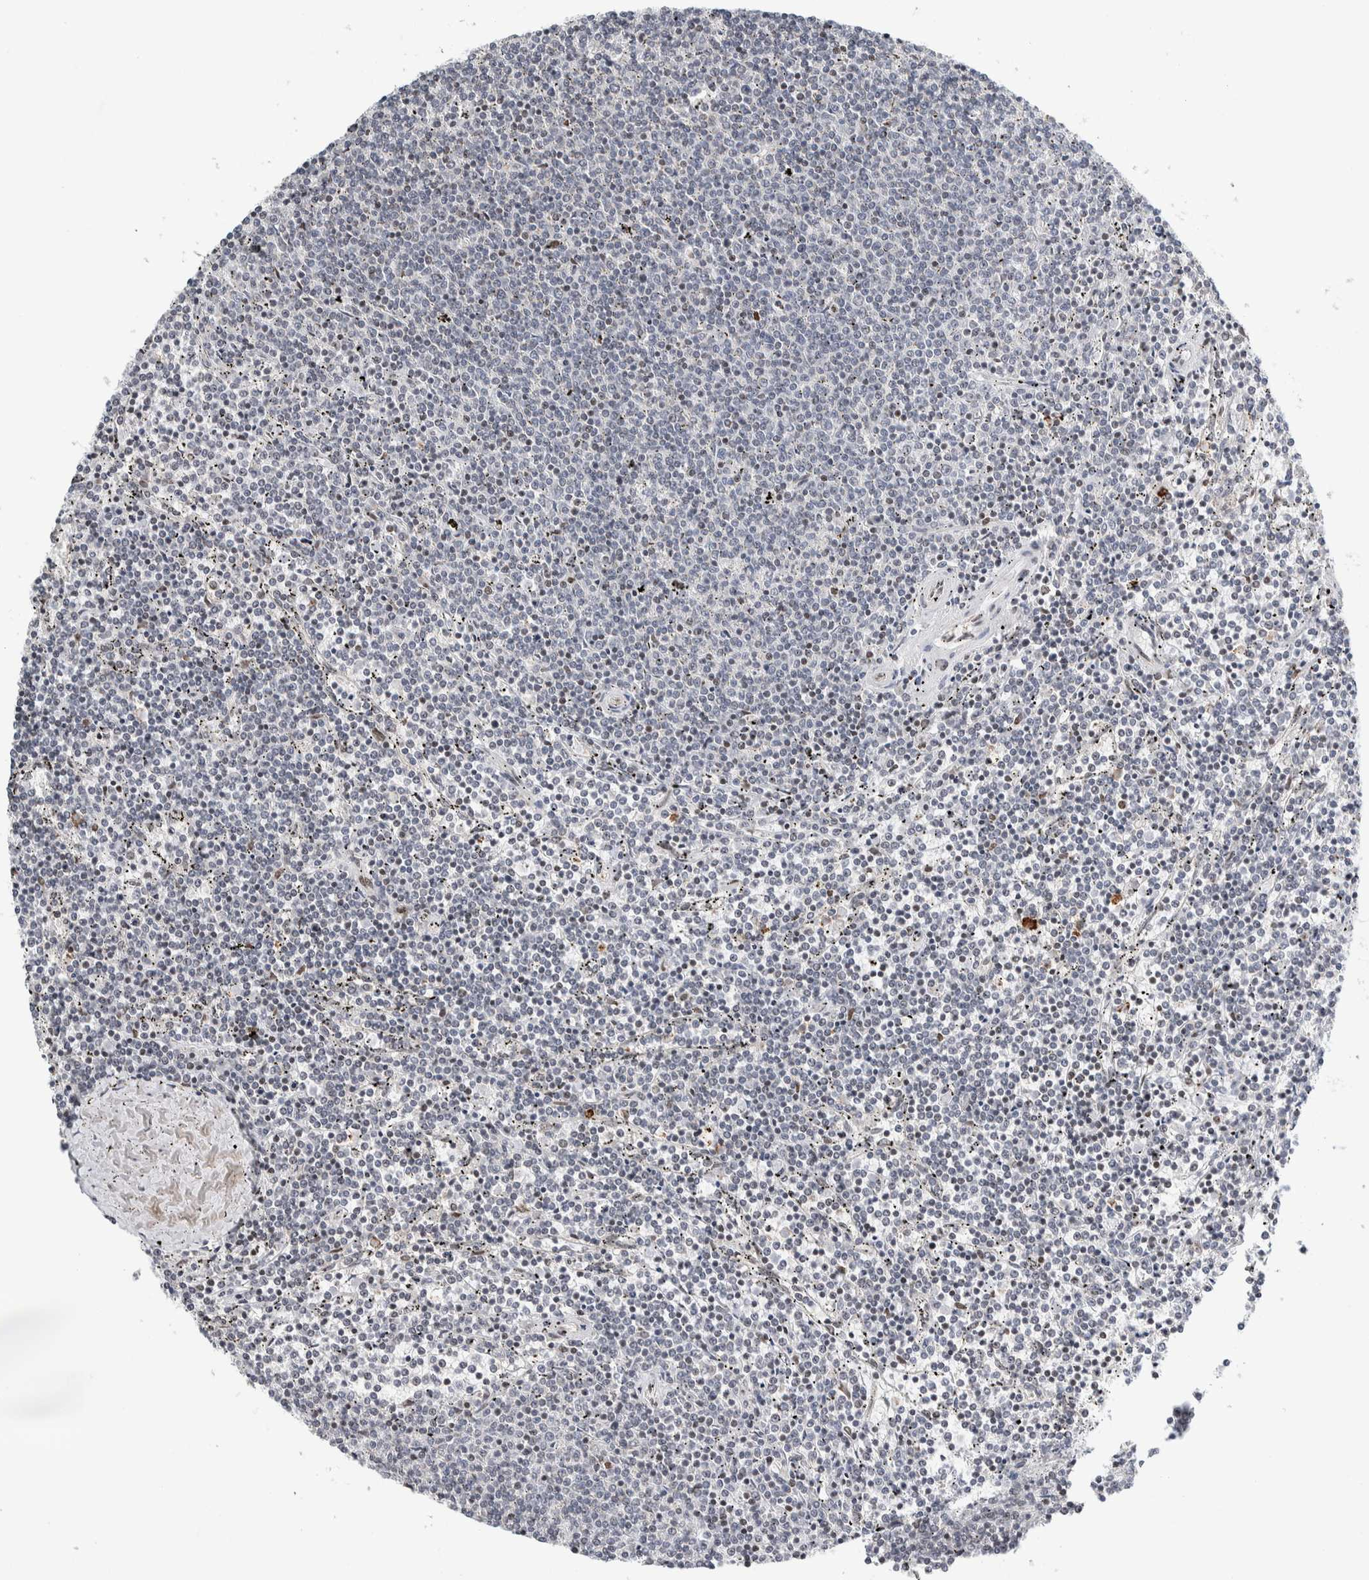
{"staining": {"intensity": "negative", "quantity": "none", "location": "none"}, "tissue": "lymphoma", "cell_type": "Tumor cells", "image_type": "cancer", "snomed": [{"axis": "morphology", "description": "Malignant lymphoma, non-Hodgkin's type, Low grade"}, {"axis": "topography", "description": "Spleen"}], "caption": "This is a photomicrograph of IHC staining of malignant lymphoma, non-Hodgkin's type (low-grade), which shows no positivity in tumor cells.", "gene": "NEUROD1", "patient": {"sex": "female", "age": 50}}